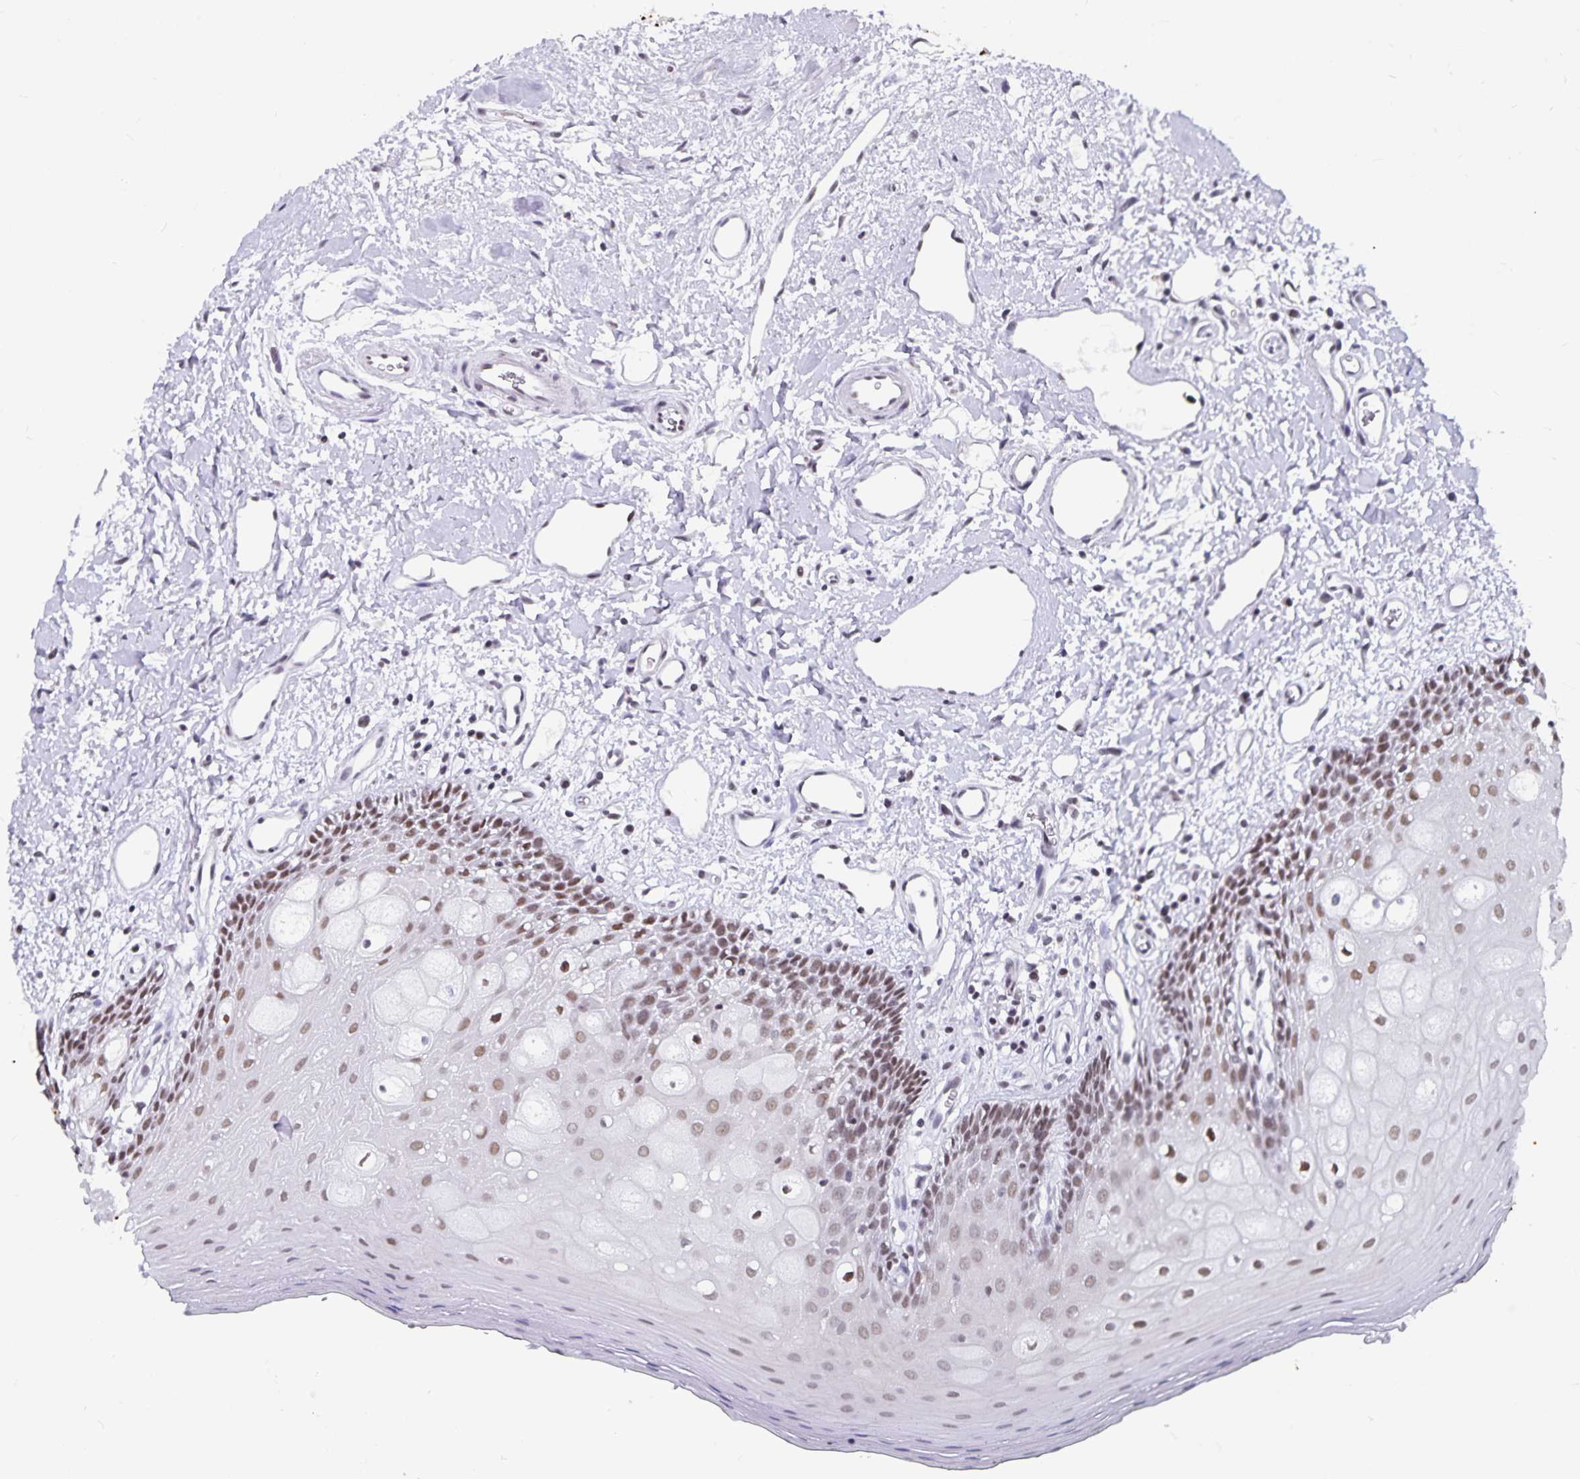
{"staining": {"intensity": "moderate", "quantity": ">75%", "location": "nuclear"}, "tissue": "oral mucosa", "cell_type": "Squamous epithelial cells", "image_type": "normal", "snomed": [{"axis": "morphology", "description": "Normal tissue, NOS"}, {"axis": "topography", "description": "Oral tissue"}], "caption": "Protein analysis of unremarkable oral mucosa exhibits moderate nuclear positivity in about >75% of squamous epithelial cells.", "gene": "PBX2", "patient": {"sex": "female", "age": 43}}